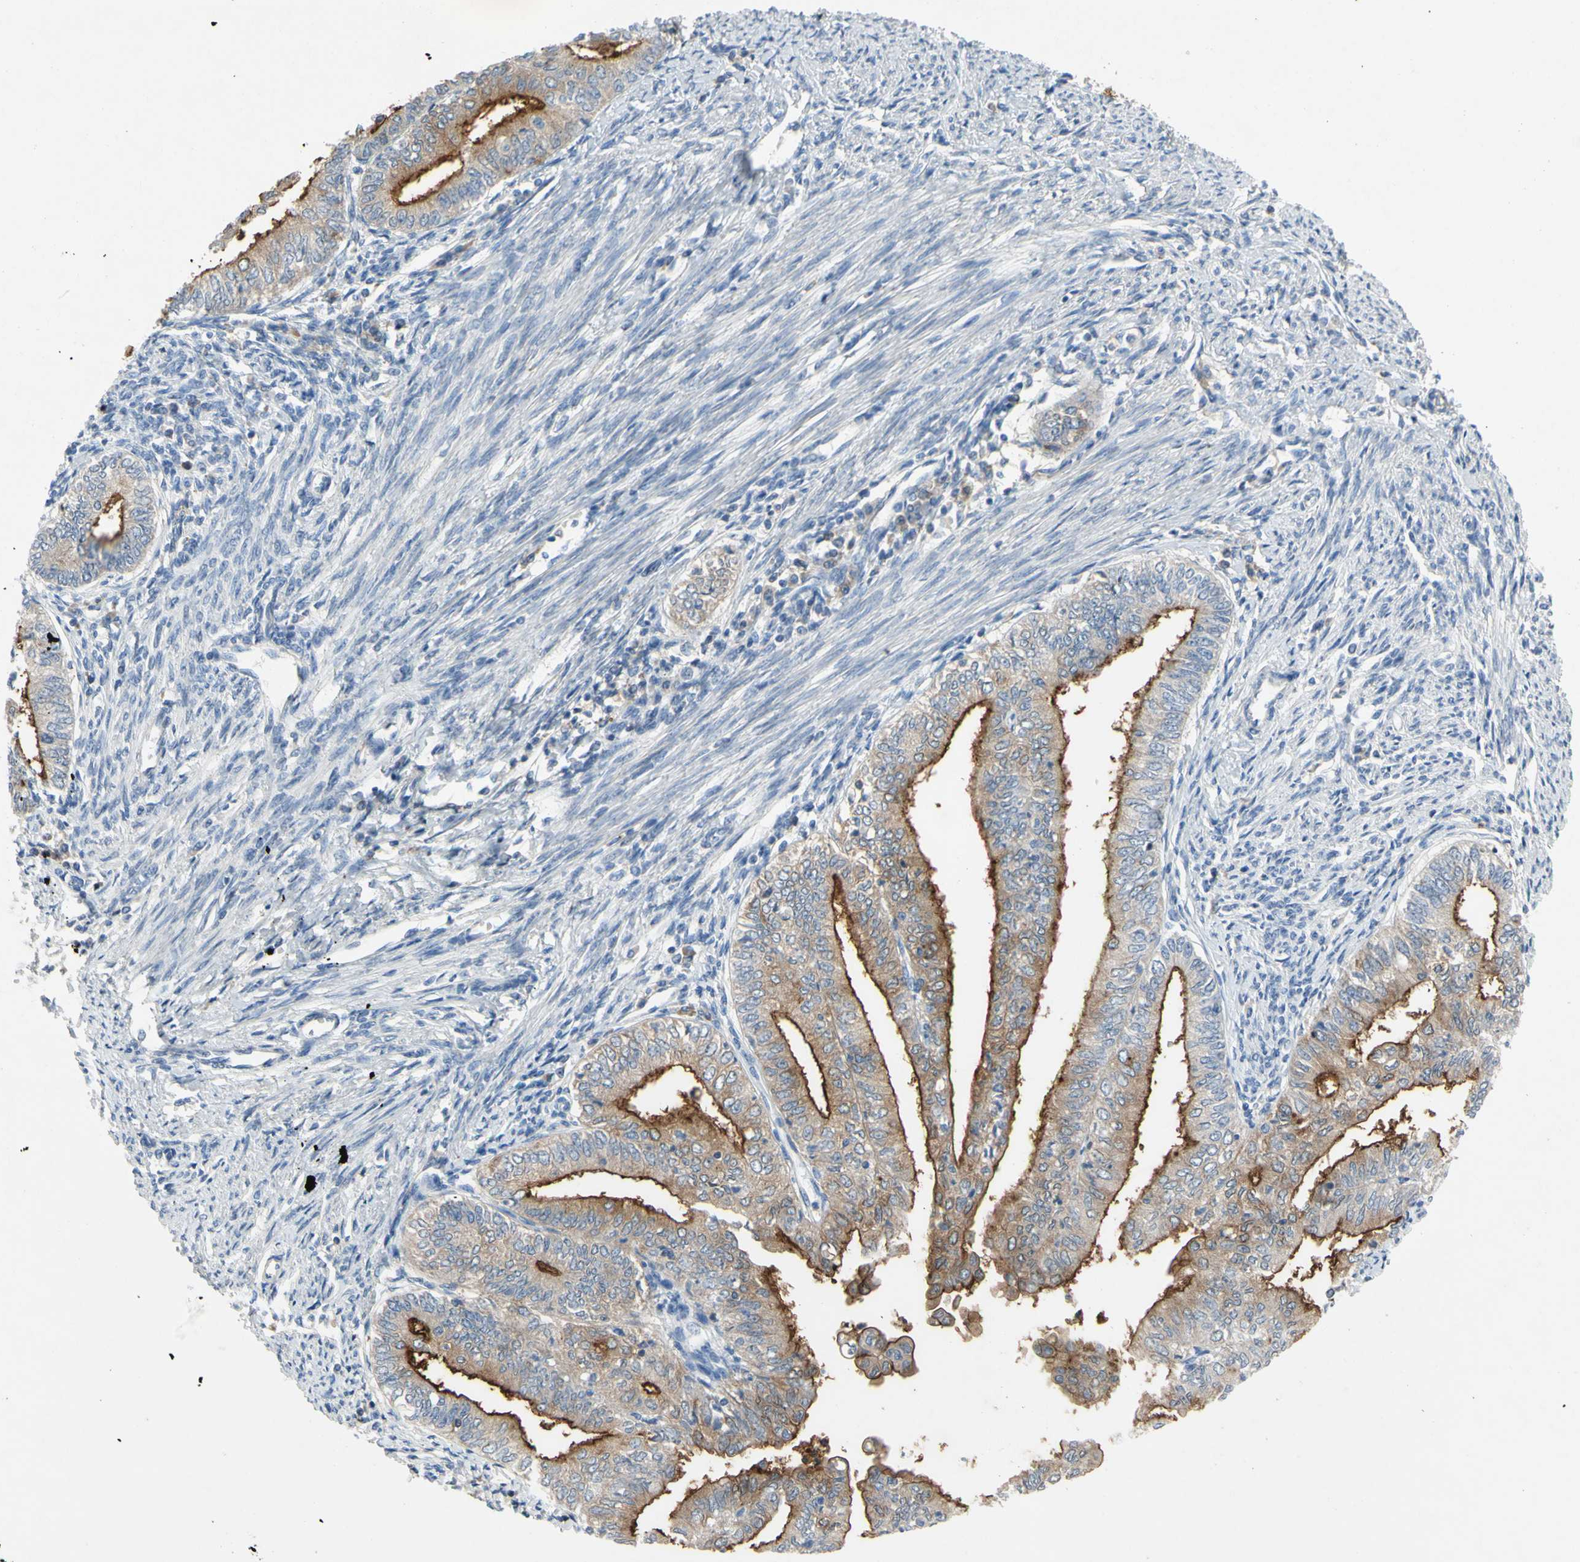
{"staining": {"intensity": "weak", "quantity": ">75%", "location": "cytoplasmic/membranous"}, "tissue": "endometrial cancer", "cell_type": "Tumor cells", "image_type": "cancer", "snomed": [{"axis": "morphology", "description": "Adenocarcinoma, NOS"}, {"axis": "topography", "description": "Endometrium"}], "caption": "Protein expression analysis of endometrial cancer (adenocarcinoma) exhibits weak cytoplasmic/membranous staining in approximately >75% of tumor cells.", "gene": "MUC1", "patient": {"sex": "female", "age": 66}}